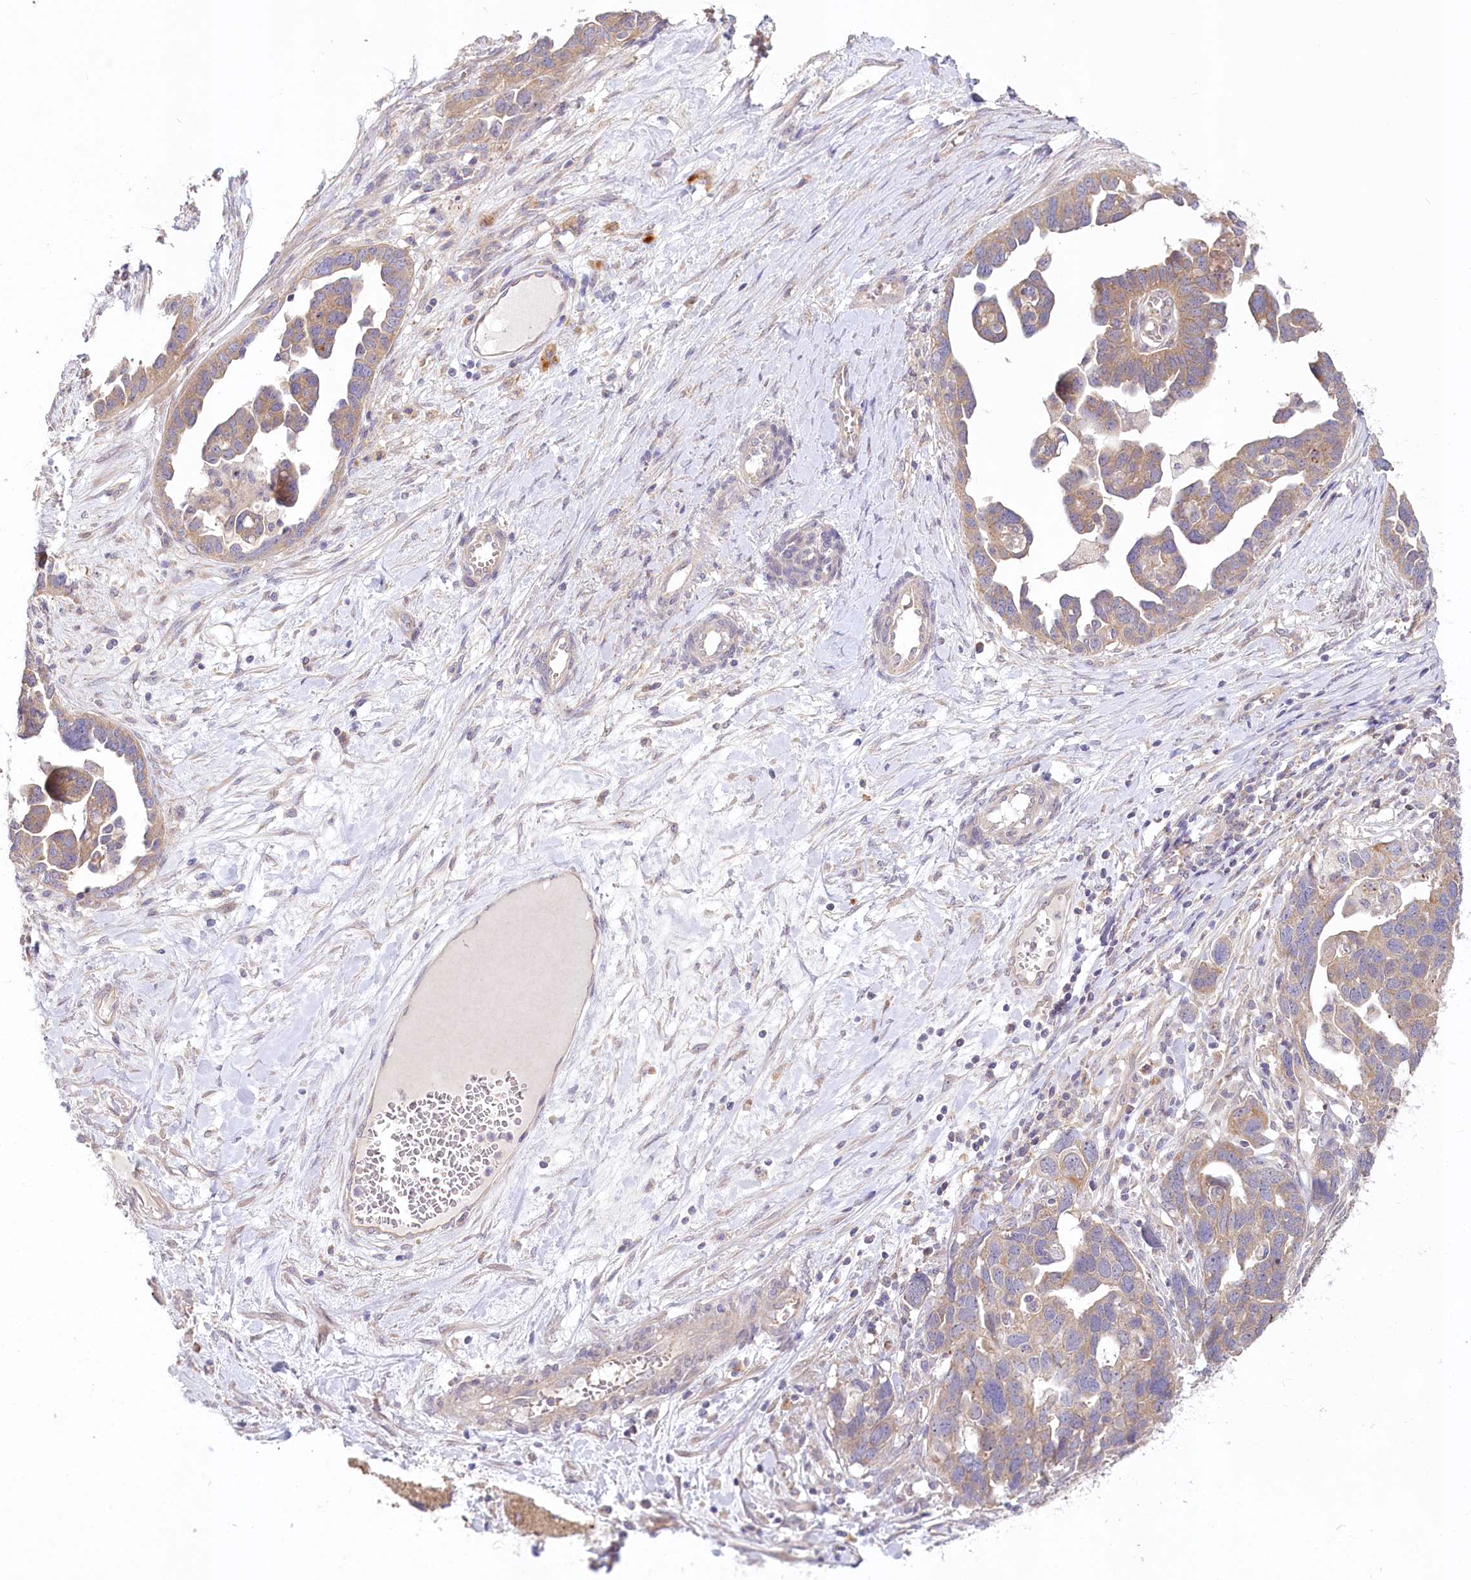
{"staining": {"intensity": "weak", "quantity": "25%-75%", "location": "cytoplasmic/membranous"}, "tissue": "ovarian cancer", "cell_type": "Tumor cells", "image_type": "cancer", "snomed": [{"axis": "morphology", "description": "Cystadenocarcinoma, serous, NOS"}, {"axis": "topography", "description": "Ovary"}], "caption": "IHC image of neoplastic tissue: human ovarian cancer (serous cystadenocarcinoma) stained using IHC reveals low levels of weak protein expression localized specifically in the cytoplasmic/membranous of tumor cells, appearing as a cytoplasmic/membranous brown color.", "gene": "PYROXD1", "patient": {"sex": "female", "age": 54}}